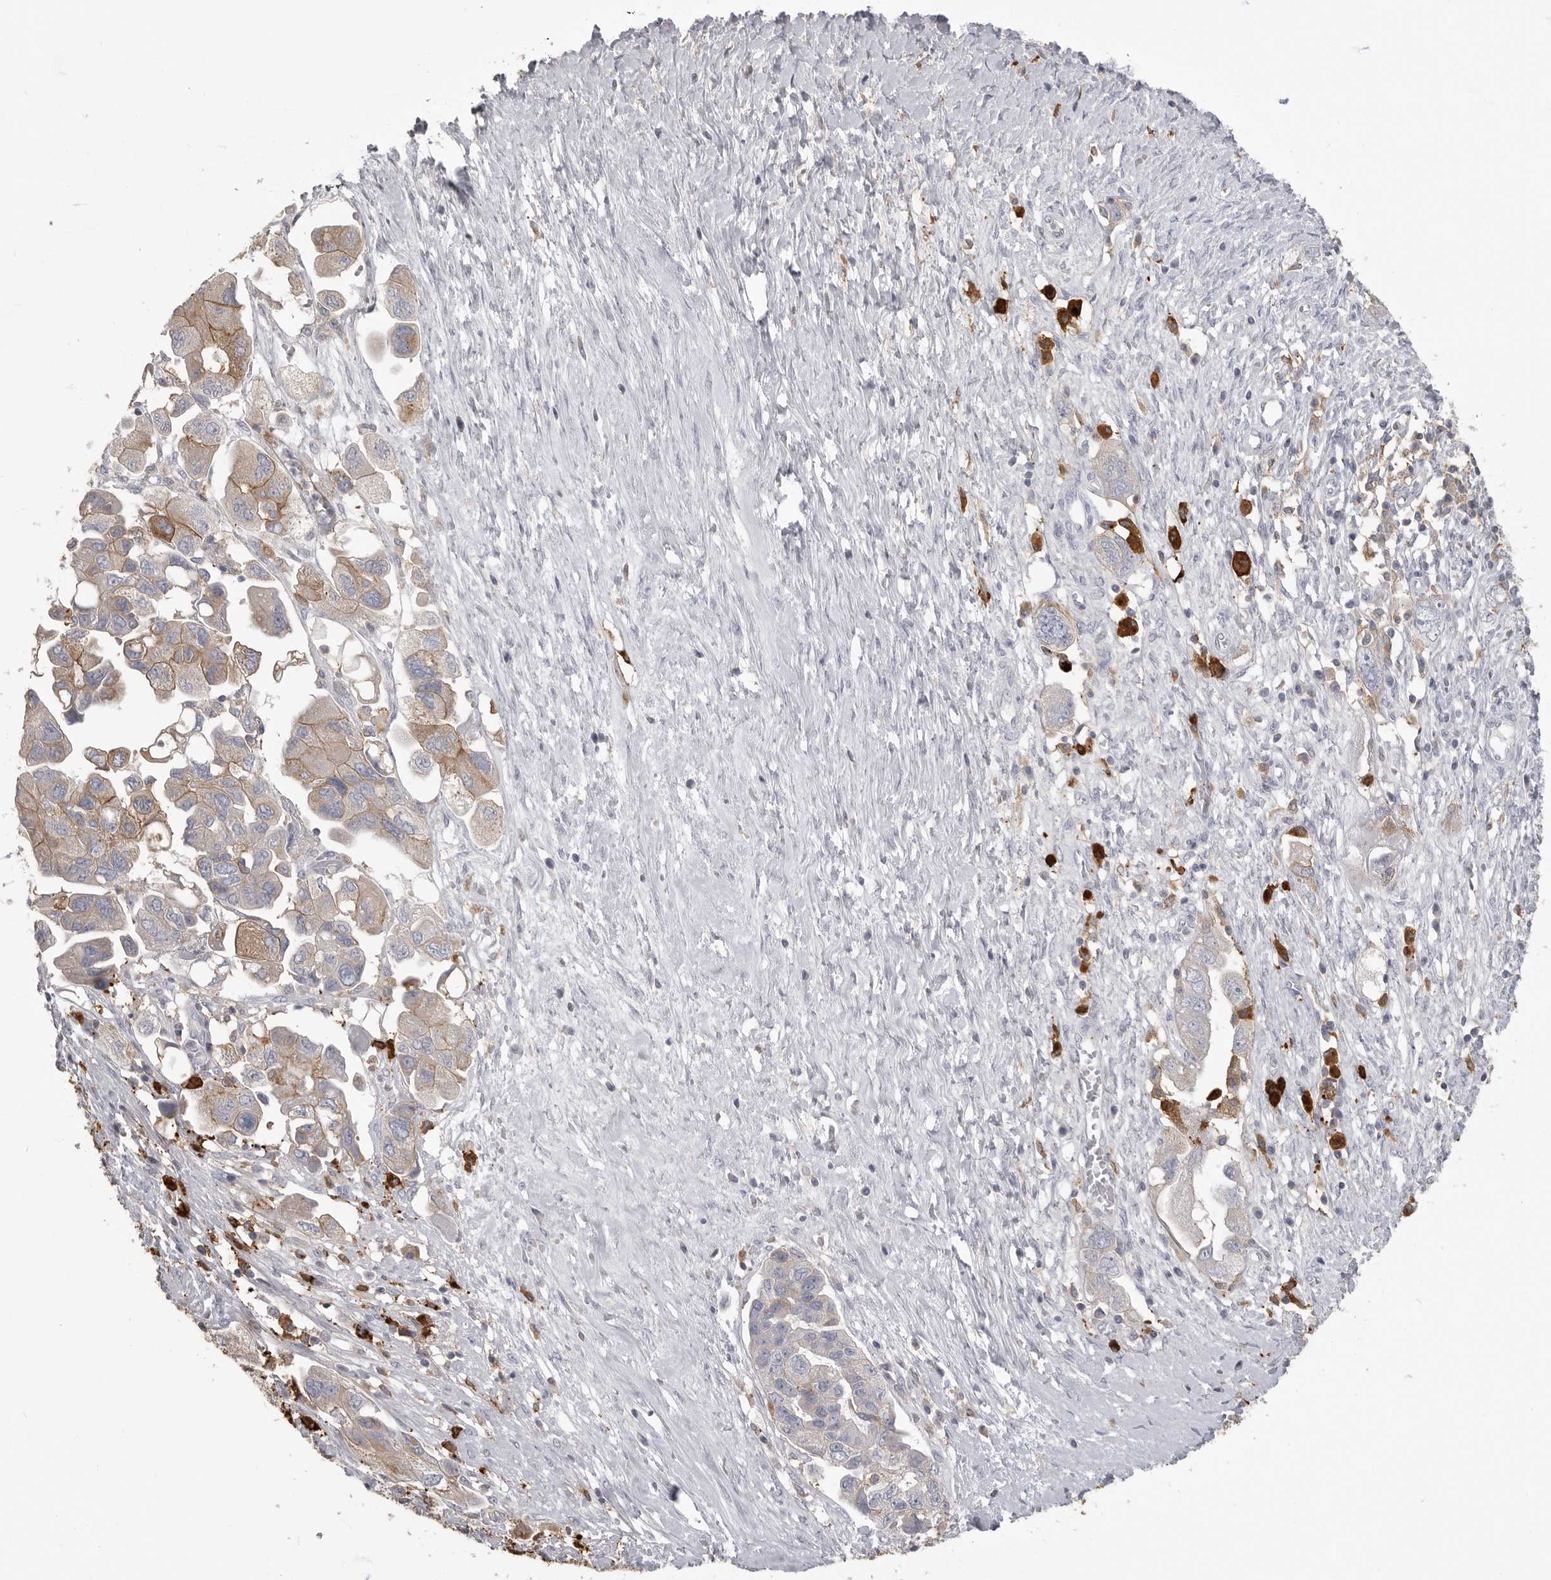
{"staining": {"intensity": "moderate", "quantity": ">75%", "location": "cytoplasmic/membranous"}, "tissue": "ovarian cancer", "cell_type": "Tumor cells", "image_type": "cancer", "snomed": [{"axis": "morphology", "description": "Carcinoma, NOS"}, {"axis": "morphology", "description": "Cystadenocarcinoma, serous, NOS"}, {"axis": "topography", "description": "Ovary"}], "caption": "DAB (3,3'-diaminobenzidine) immunohistochemical staining of human carcinoma (ovarian) exhibits moderate cytoplasmic/membranous protein expression in approximately >75% of tumor cells.", "gene": "CMTM6", "patient": {"sex": "female", "age": 69}}